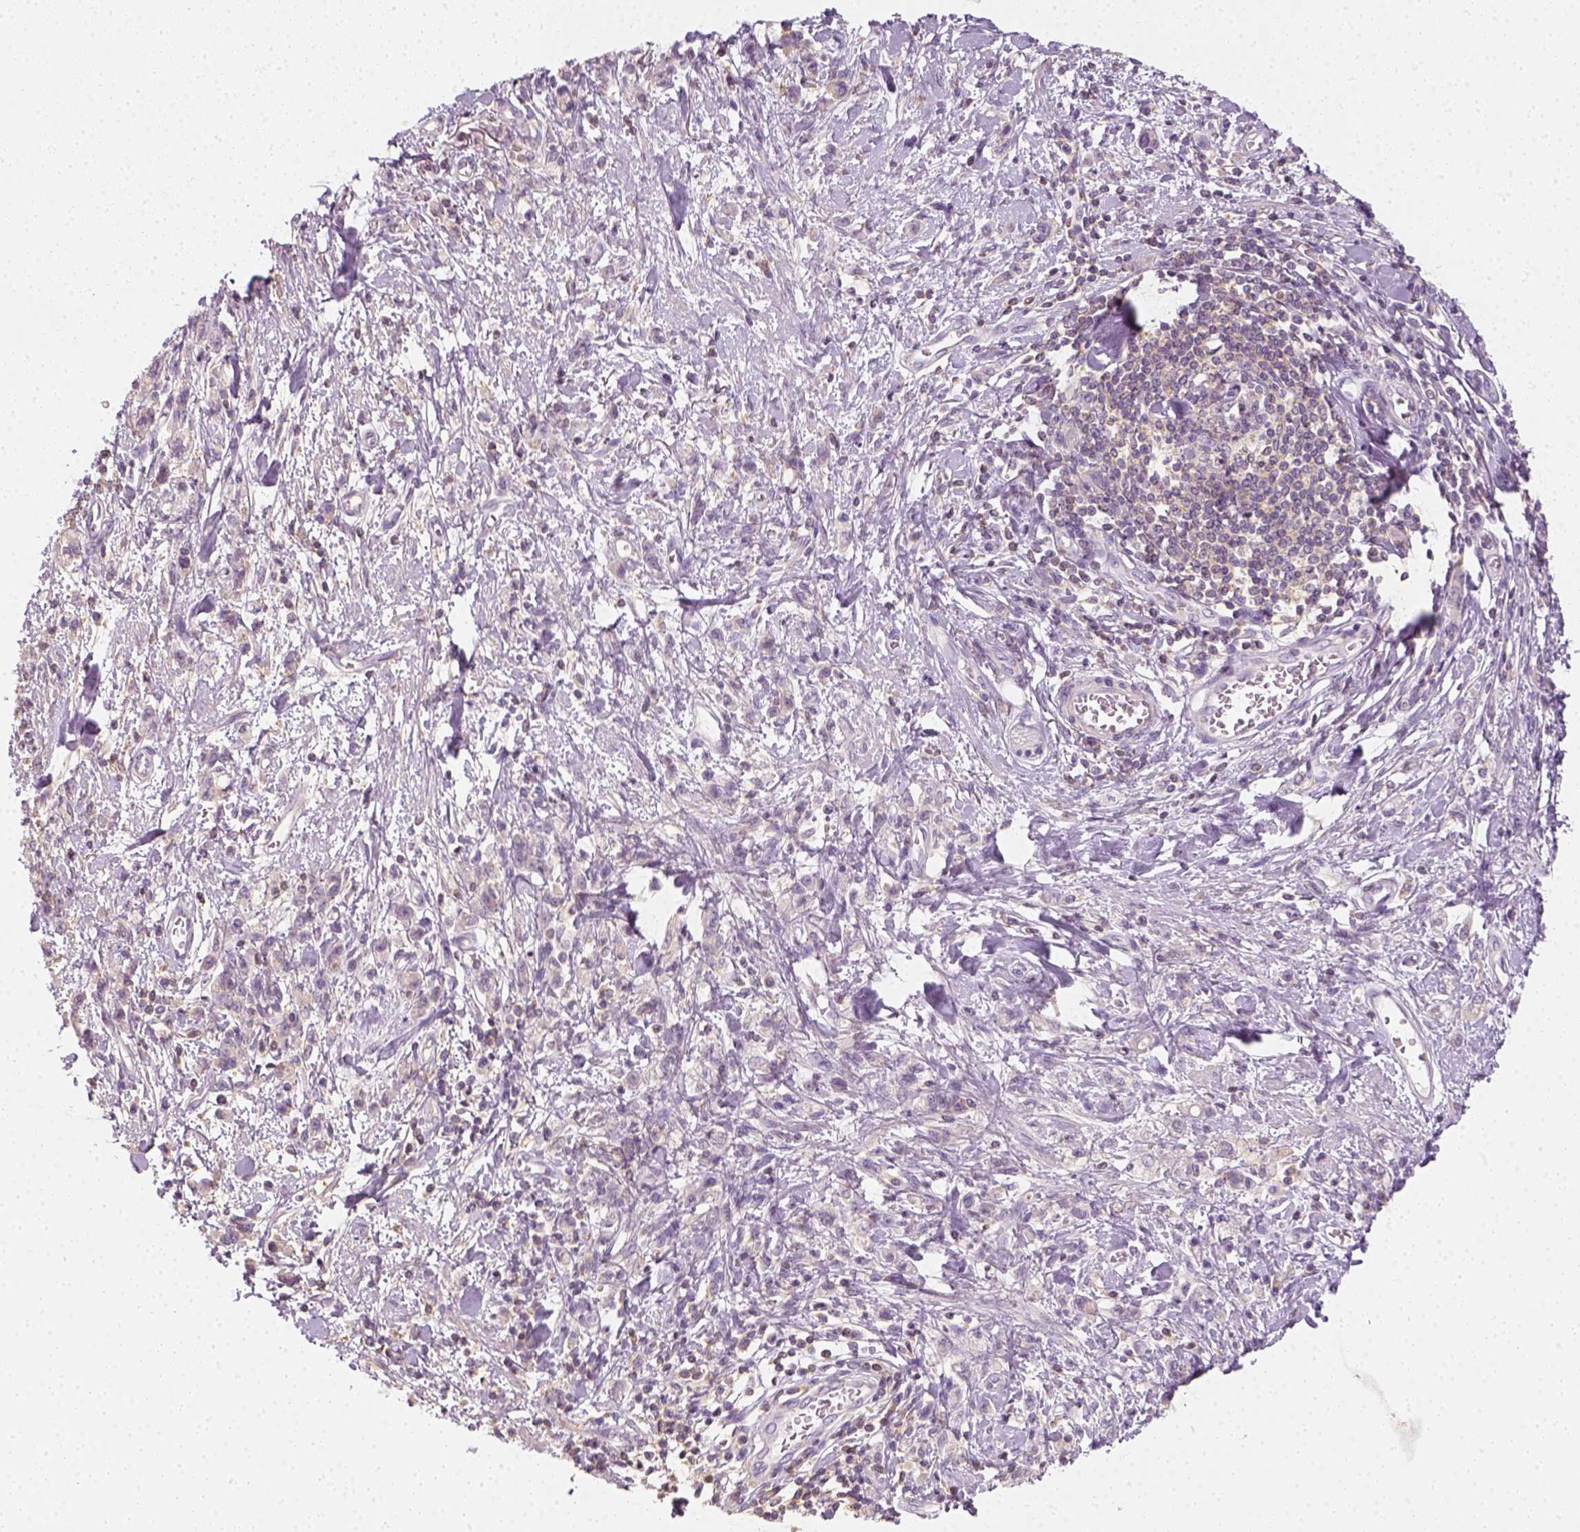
{"staining": {"intensity": "negative", "quantity": "none", "location": "none"}, "tissue": "stomach cancer", "cell_type": "Tumor cells", "image_type": "cancer", "snomed": [{"axis": "morphology", "description": "Adenocarcinoma, NOS"}, {"axis": "topography", "description": "Stomach"}], "caption": "Immunohistochemistry of adenocarcinoma (stomach) demonstrates no positivity in tumor cells. (DAB immunohistochemistry (IHC) with hematoxylin counter stain).", "gene": "EPHB1", "patient": {"sex": "male", "age": 77}}